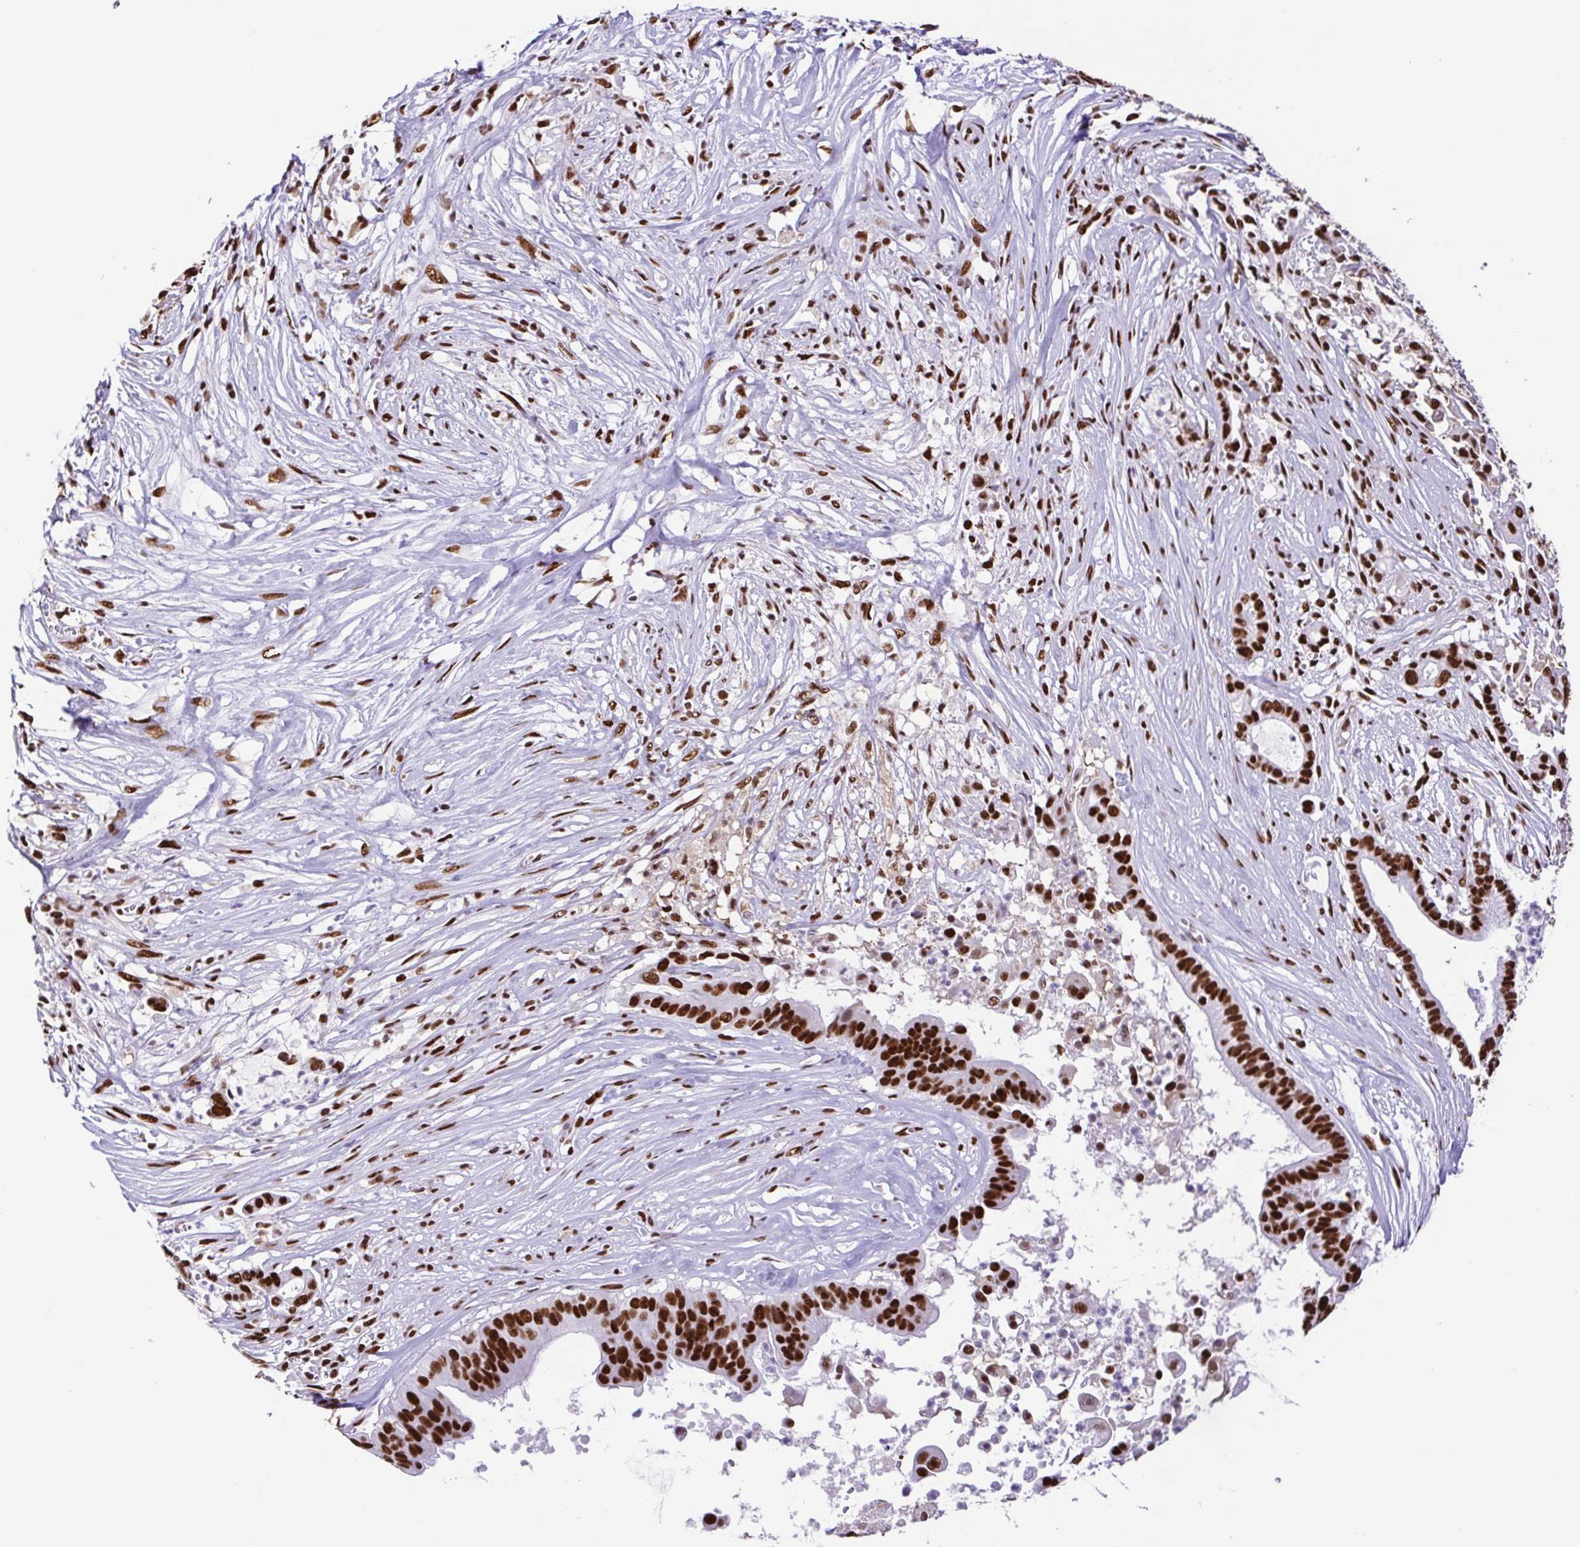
{"staining": {"intensity": "strong", "quantity": ">75%", "location": "nuclear"}, "tissue": "pancreatic cancer", "cell_type": "Tumor cells", "image_type": "cancer", "snomed": [{"axis": "morphology", "description": "Adenocarcinoma, NOS"}, {"axis": "topography", "description": "Pancreas"}], "caption": "Immunohistochemical staining of human pancreatic cancer (adenocarcinoma) displays strong nuclear protein expression in about >75% of tumor cells.", "gene": "TRIM28", "patient": {"sex": "male", "age": 61}}